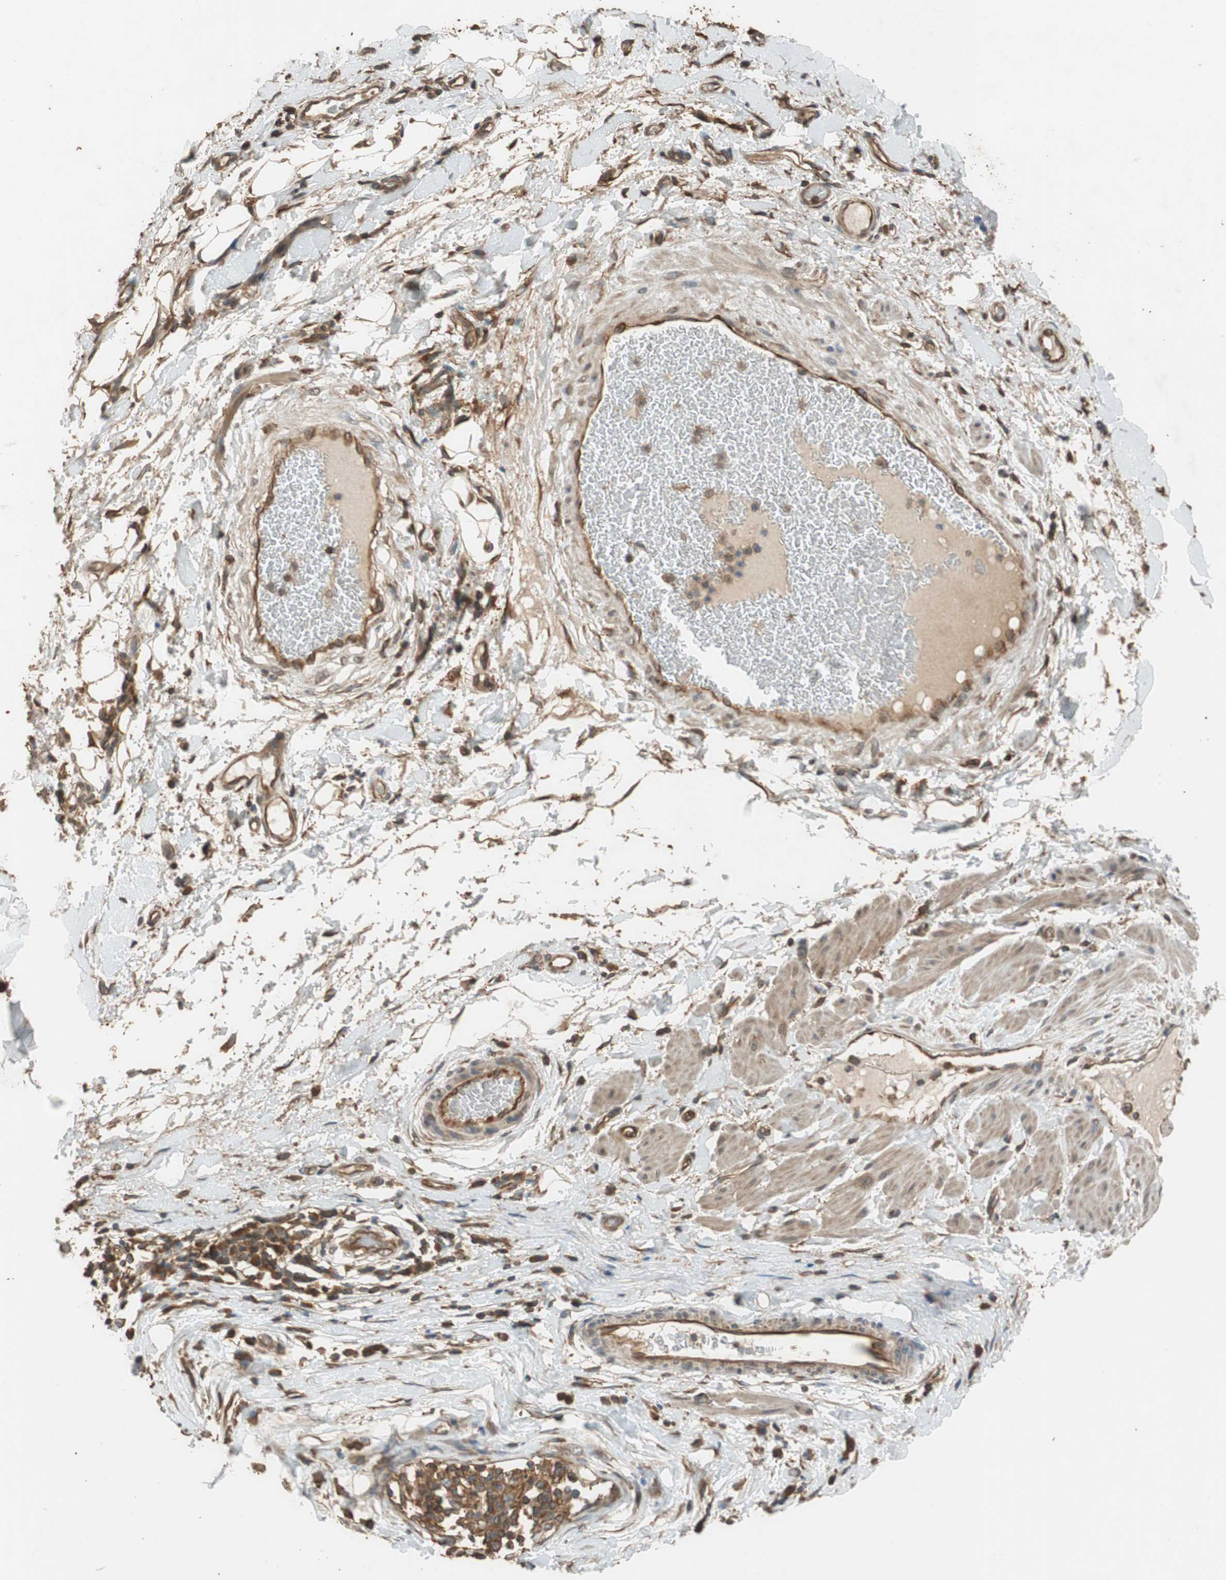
{"staining": {"intensity": "moderate", "quantity": ">75%", "location": "cytoplasmic/membranous"}, "tissue": "adipose tissue", "cell_type": "Adipocytes", "image_type": "normal", "snomed": [{"axis": "morphology", "description": "Normal tissue, NOS"}, {"axis": "morphology", "description": "Adenocarcinoma, NOS"}, {"axis": "topography", "description": "Esophagus"}], "caption": "A photomicrograph of human adipose tissue stained for a protein exhibits moderate cytoplasmic/membranous brown staining in adipocytes. Immunohistochemistry (ihc) stains the protein of interest in brown and the nuclei are stained blue.", "gene": "MST1R", "patient": {"sex": "male", "age": 62}}